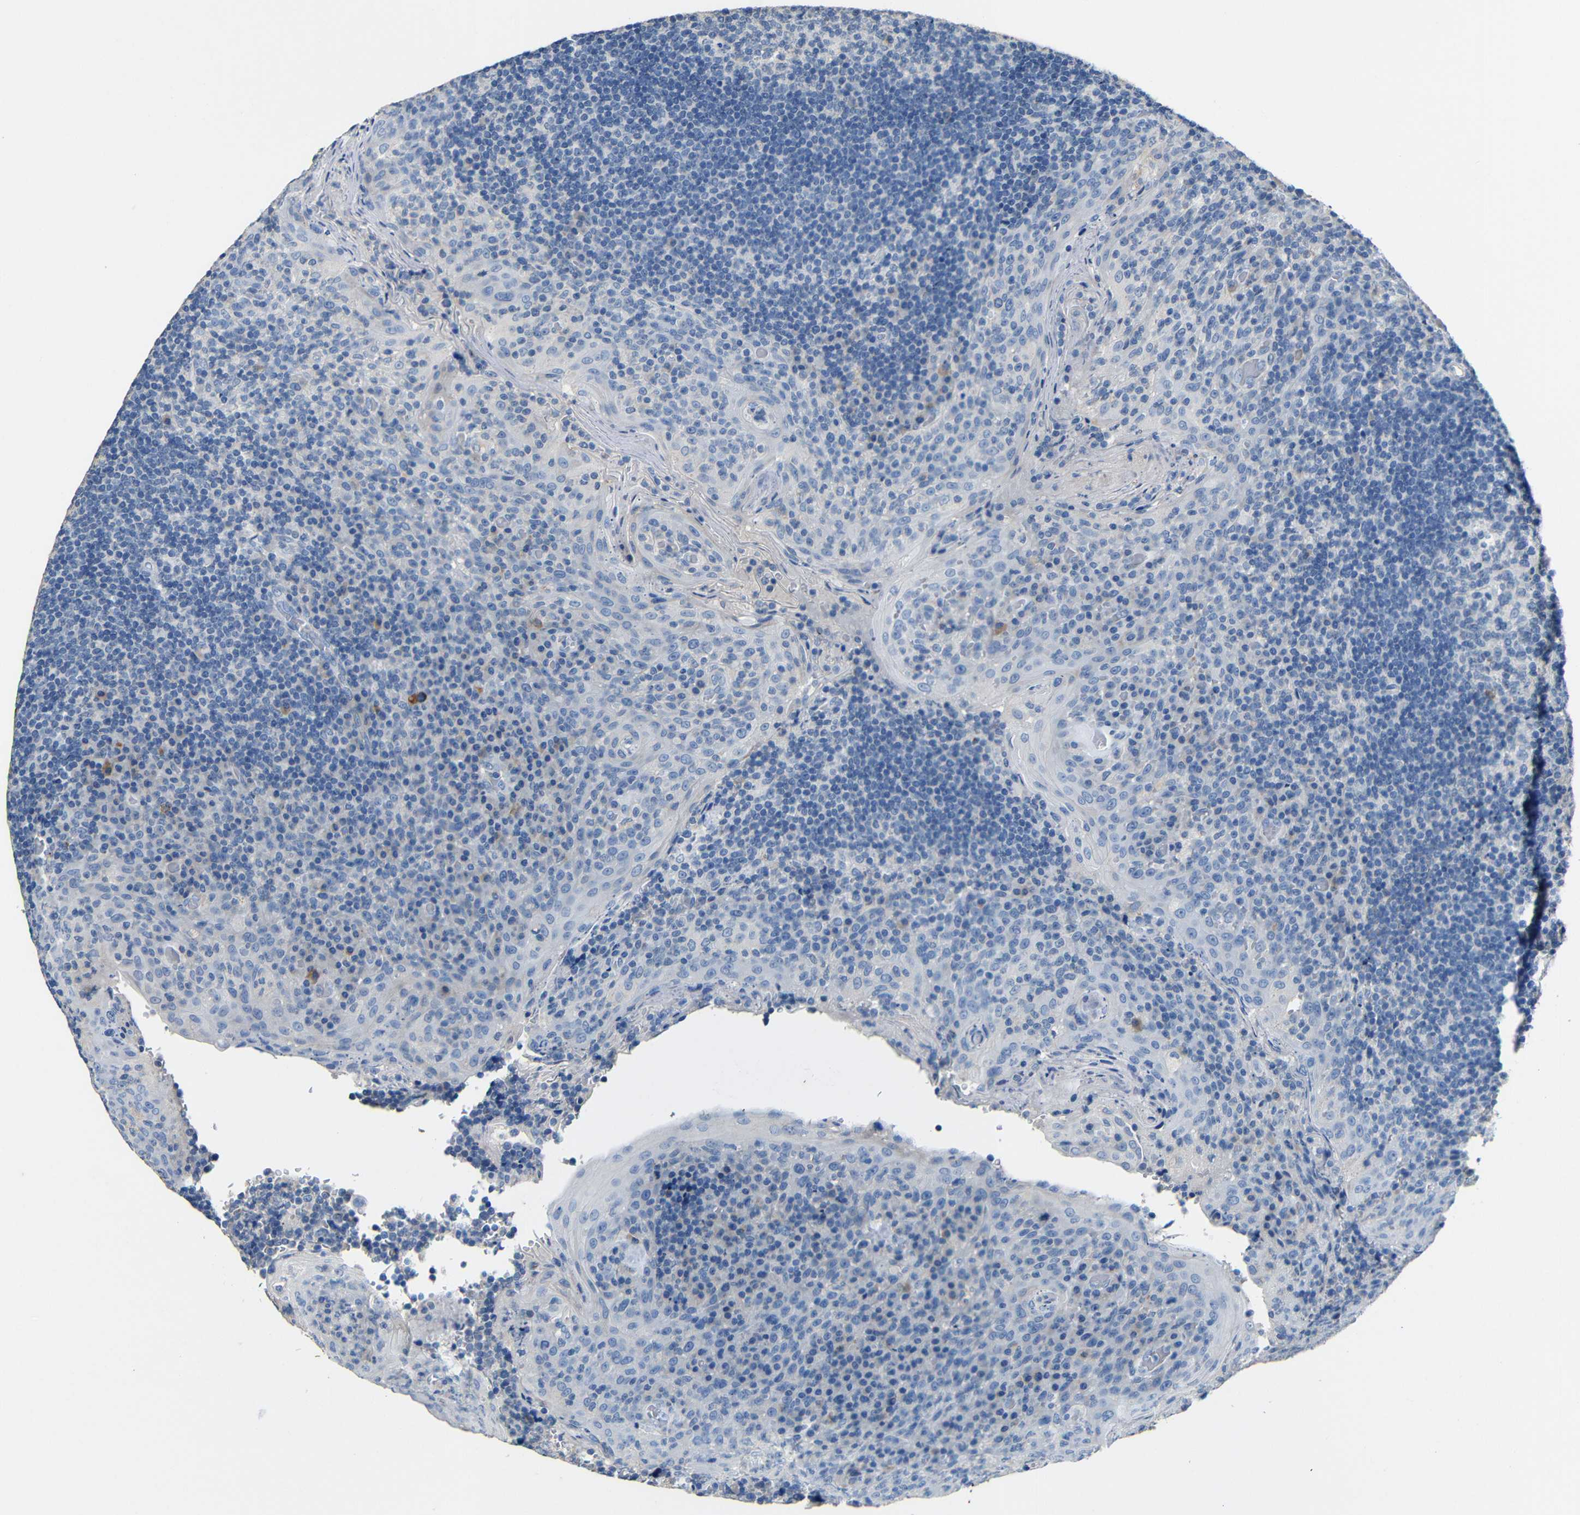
{"staining": {"intensity": "negative", "quantity": "none", "location": "none"}, "tissue": "tonsil", "cell_type": "Germinal center cells", "image_type": "normal", "snomed": [{"axis": "morphology", "description": "Normal tissue, NOS"}, {"axis": "topography", "description": "Tonsil"}], "caption": "A high-resolution photomicrograph shows immunohistochemistry staining of unremarkable tonsil, which exhibits no significant positivity in germinal center cells.", "gene": "ACKR2", "patient": {"sex": "male", "age": 17}}